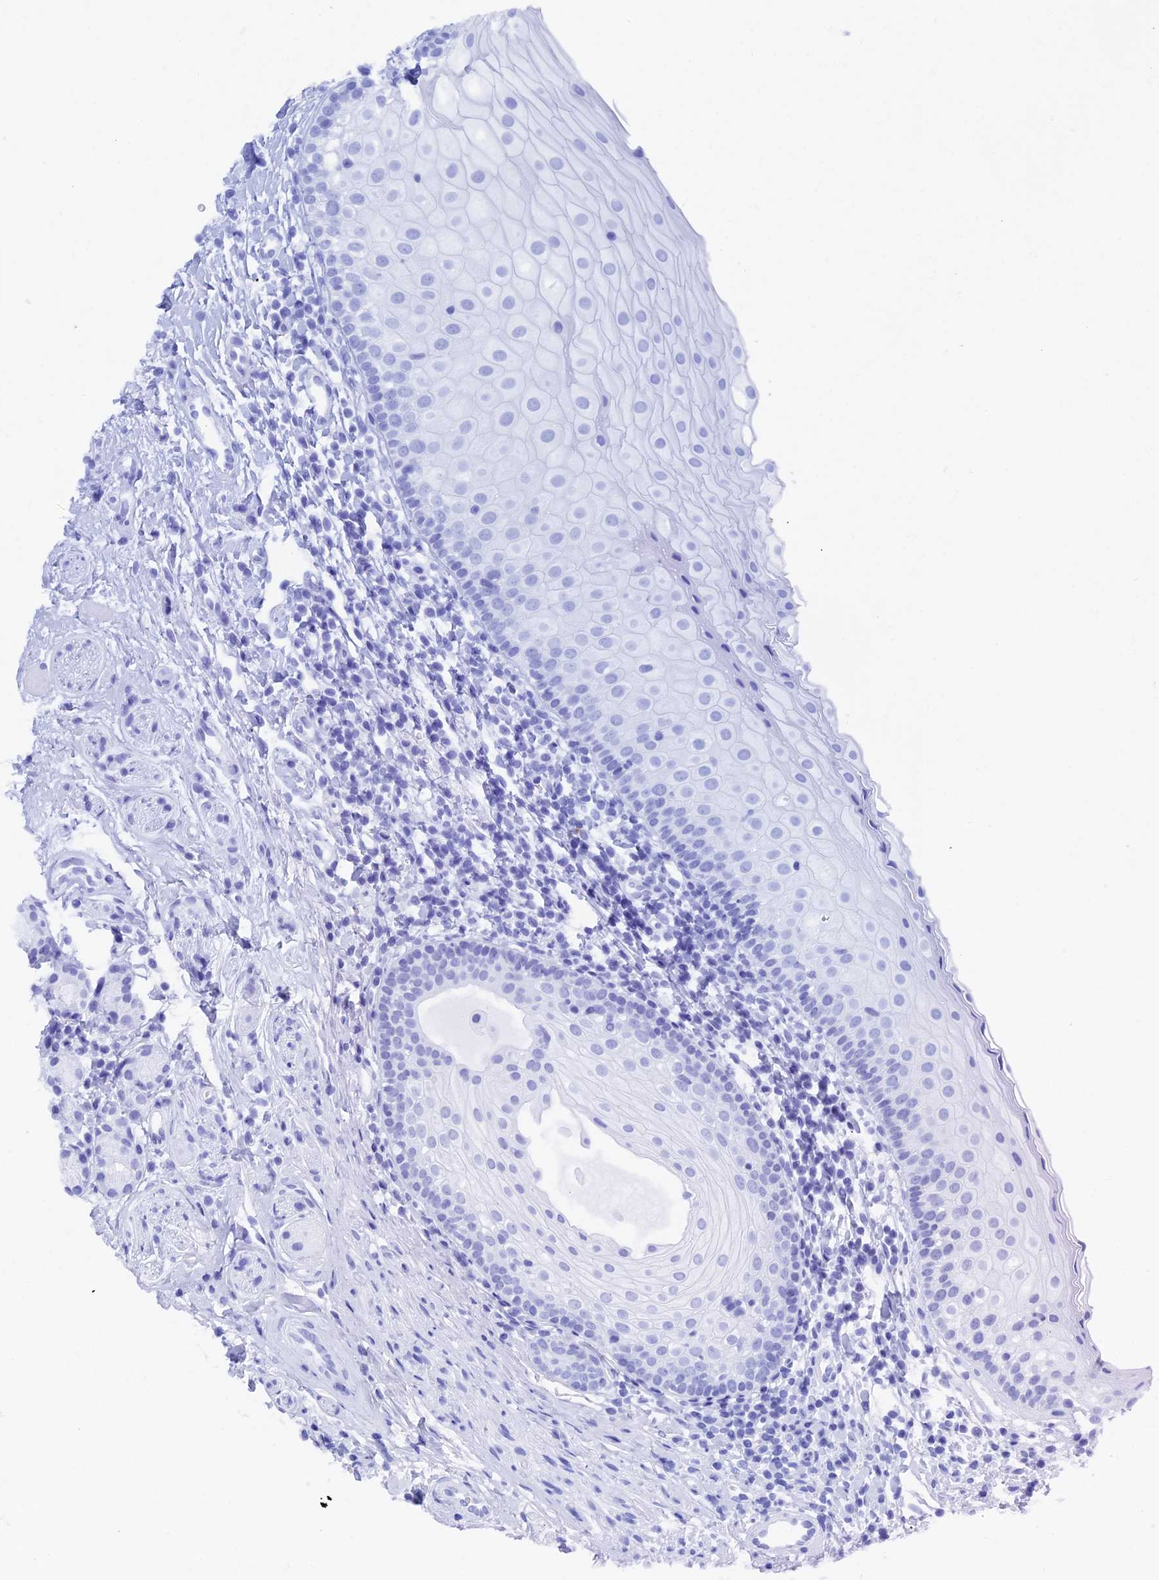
{"staining": {"intensity": "negative", "quantity": "none", "location": "none"}, "tissue": "oral mucosa", "cell_type": "Squamous epithelial cells", "image_type": "normal", "snomed": [{"axis": "morphology", "description": "Normal tissue, NOS"}, {"axis": "topography", "description": "Oral tissue"}], "caption": "Immunohistochemistry (IHC) photomicrograph of normal human oral mucosa stained for a protein (brown), which exhibits no expression in squamous epithelial cells.", "gene": "CTDP1", "patient": {"sex": "male", "age": 46}}